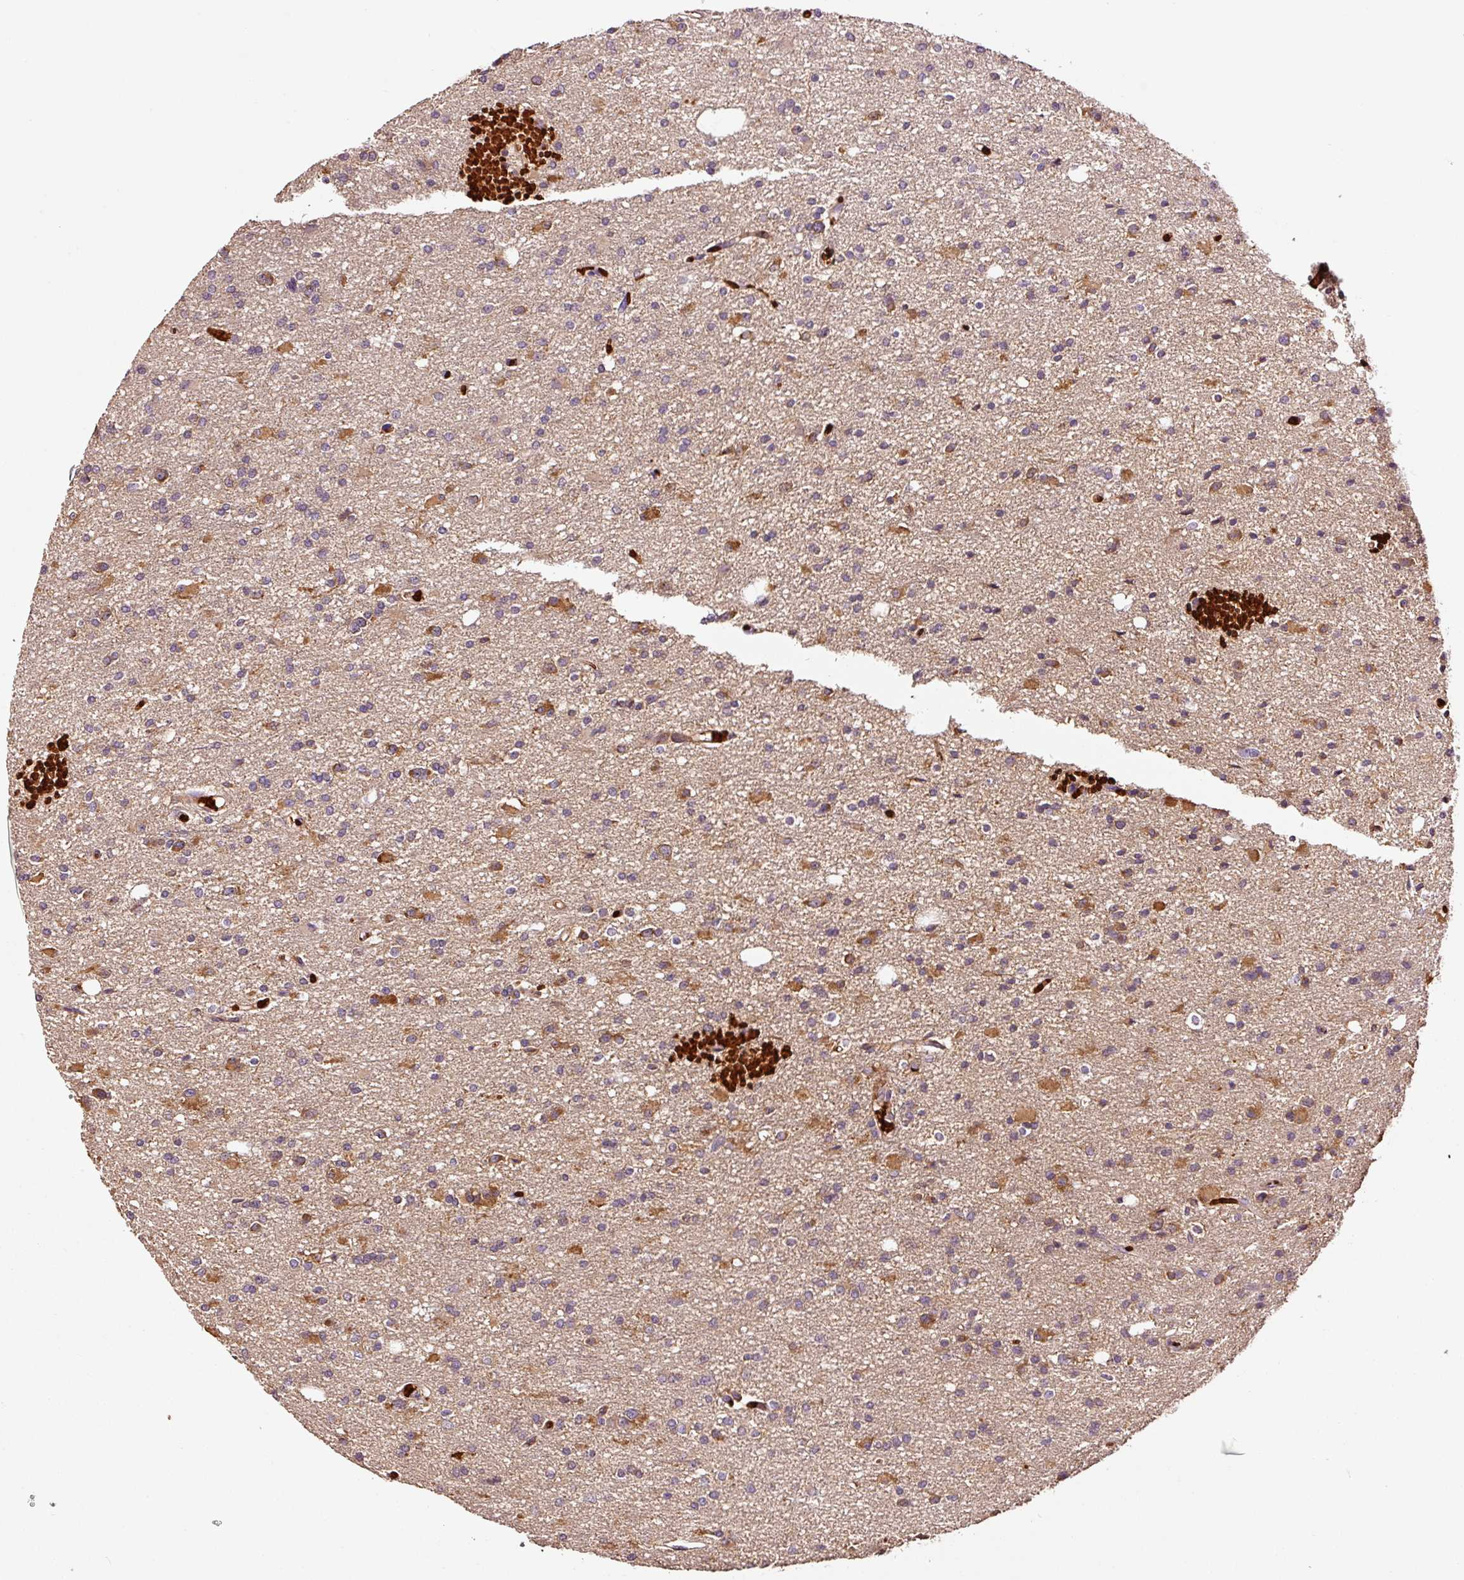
{"staining": {"intensity": "moderate", "quantity": "25%-75%", "location": "cytoplasmic/membranous"}, "tissue": "glioma", "cell_type": "Tumor cells", "image_type": "cancer", "snomed": [{"axis": "morphology", "description": "Glioma, malignant, Low grade"}, {"axis": "topography", "description": "Brain"}], "caption": "An immunohistochemistry (IHC) photomicrograph of tumor tissue is shown. Protein staining in brown labels moderate cytoplasmic/membranous positivity in glioma within tumor cells.", "gene": "PGLYRP2", "patient": {"sex": "male", "age": 26}}